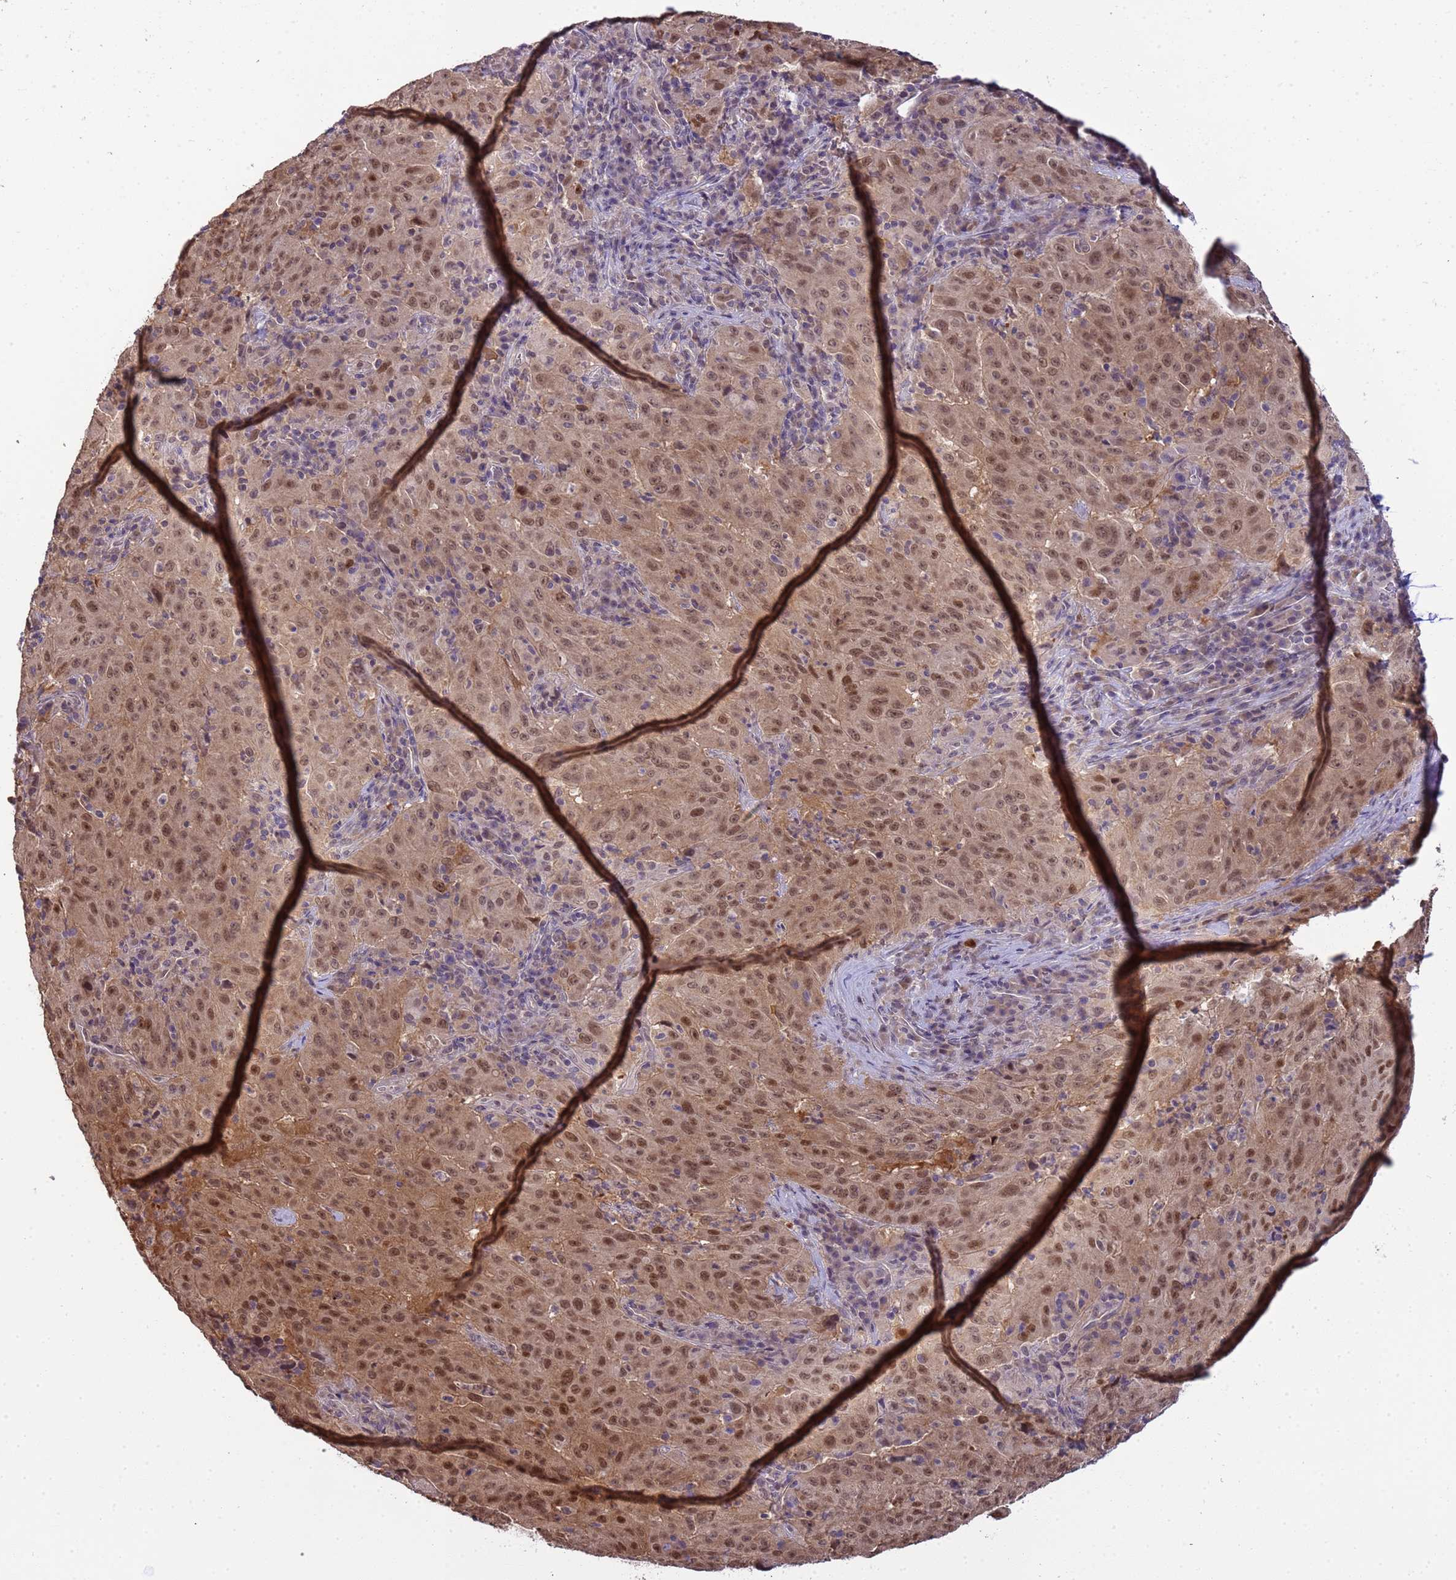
{"staining": {"intensity": "moderate", "quantity": ">75%", "location": "nuclear"}, "tissue": "pancreatic cancer", "cell_type": "Tumor cells", "image_type": "cancer", "snomed": [{"axis": "morphology", "description": "Adenocarcinoma, NOS"}, {"axis": "topography", "description": "Pancreas"}], "caption": "There is medium levels of moderate nuclear expression in tumor cells of pancreatic cancer, as demonstrated by immunohistochemical staining (brown color).", "gene": "ZBTB5", "patient": {"sex": "male", "age": 63}}